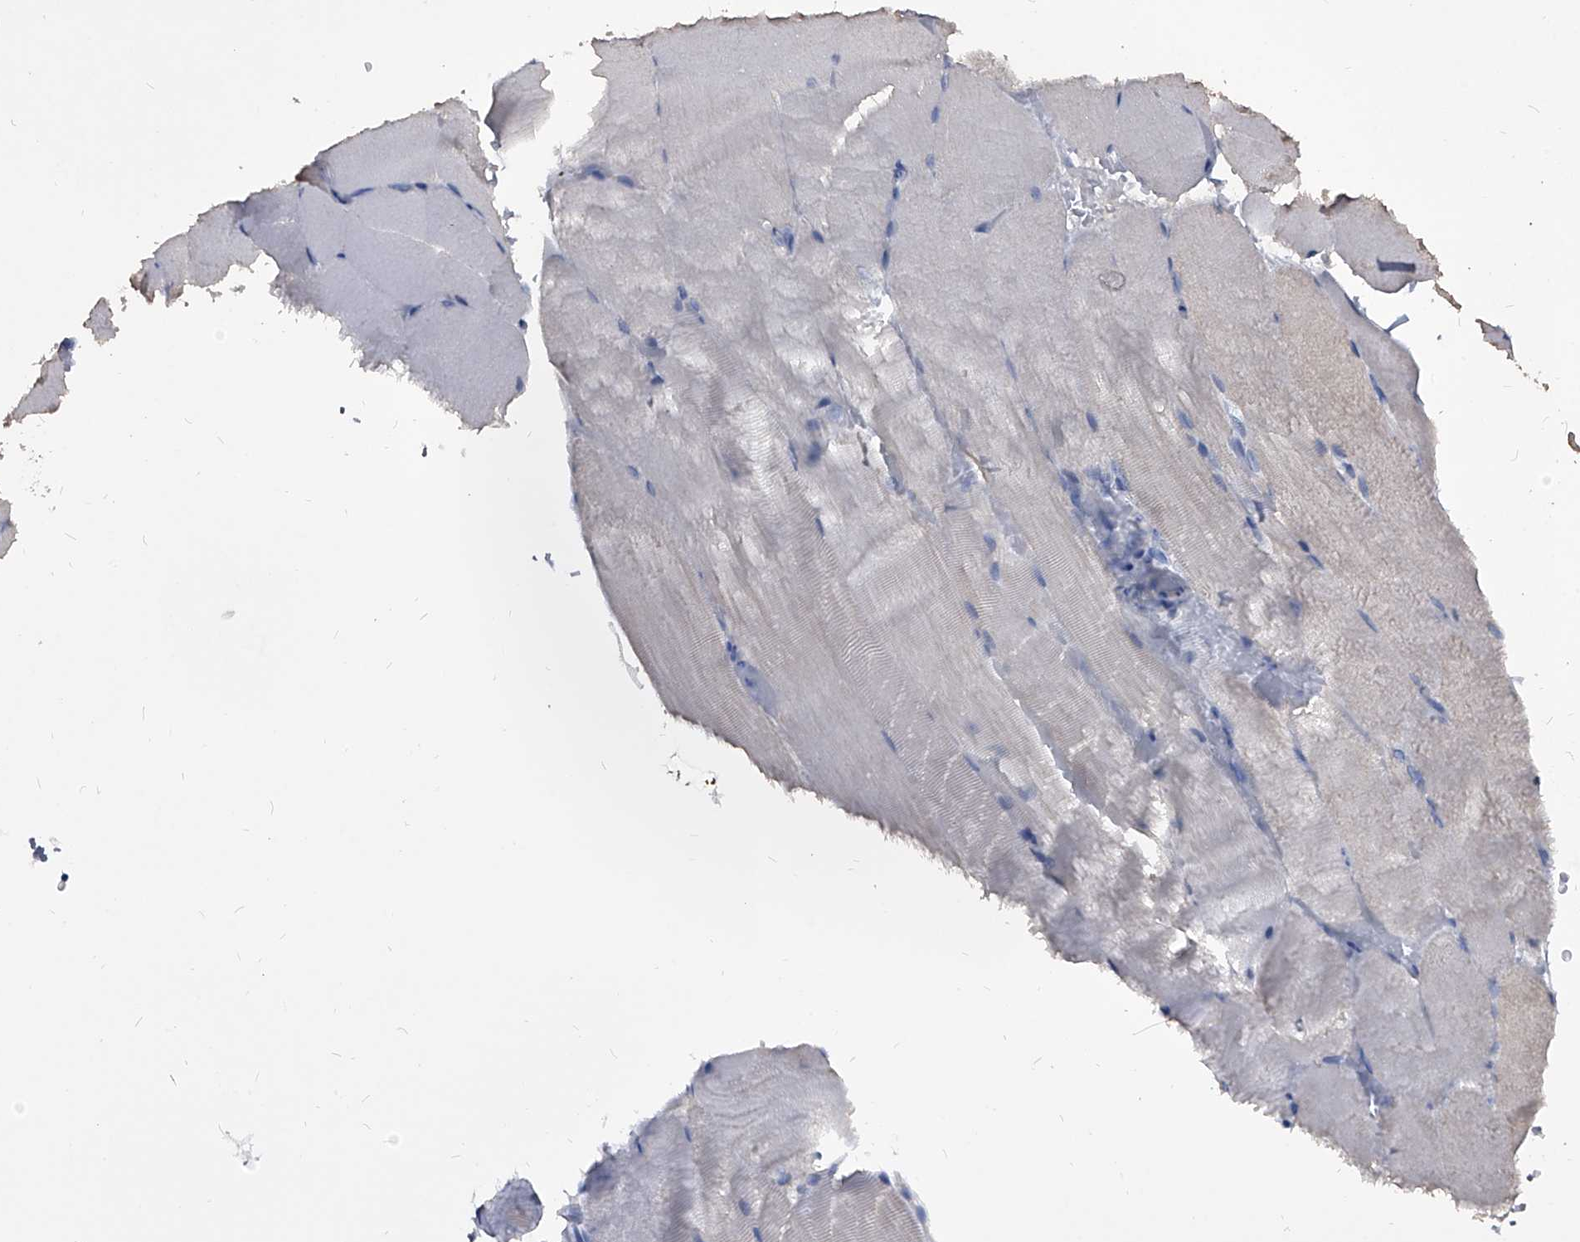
{"staining": {"intensity": "negative", "quantity": "none", "location": "none"}, "tissue": "skeletal muscle", "cell_type": "Myocytes", "image_type": "normal", "snomed": [{"axis": "morphology", "description": "Normal tissue, NOS"}, {"axis": "topography", "description": "Skeletal muscle"}, {"axis": "topography", "description": "Parathyroid gland"}], "caption": "Immunohistochemical staining of unremarkable skeletal muscle displays no significant positivity in myocytes.", "gene": "BCAS1", "patient": {"sex": "female", "age": 37}}